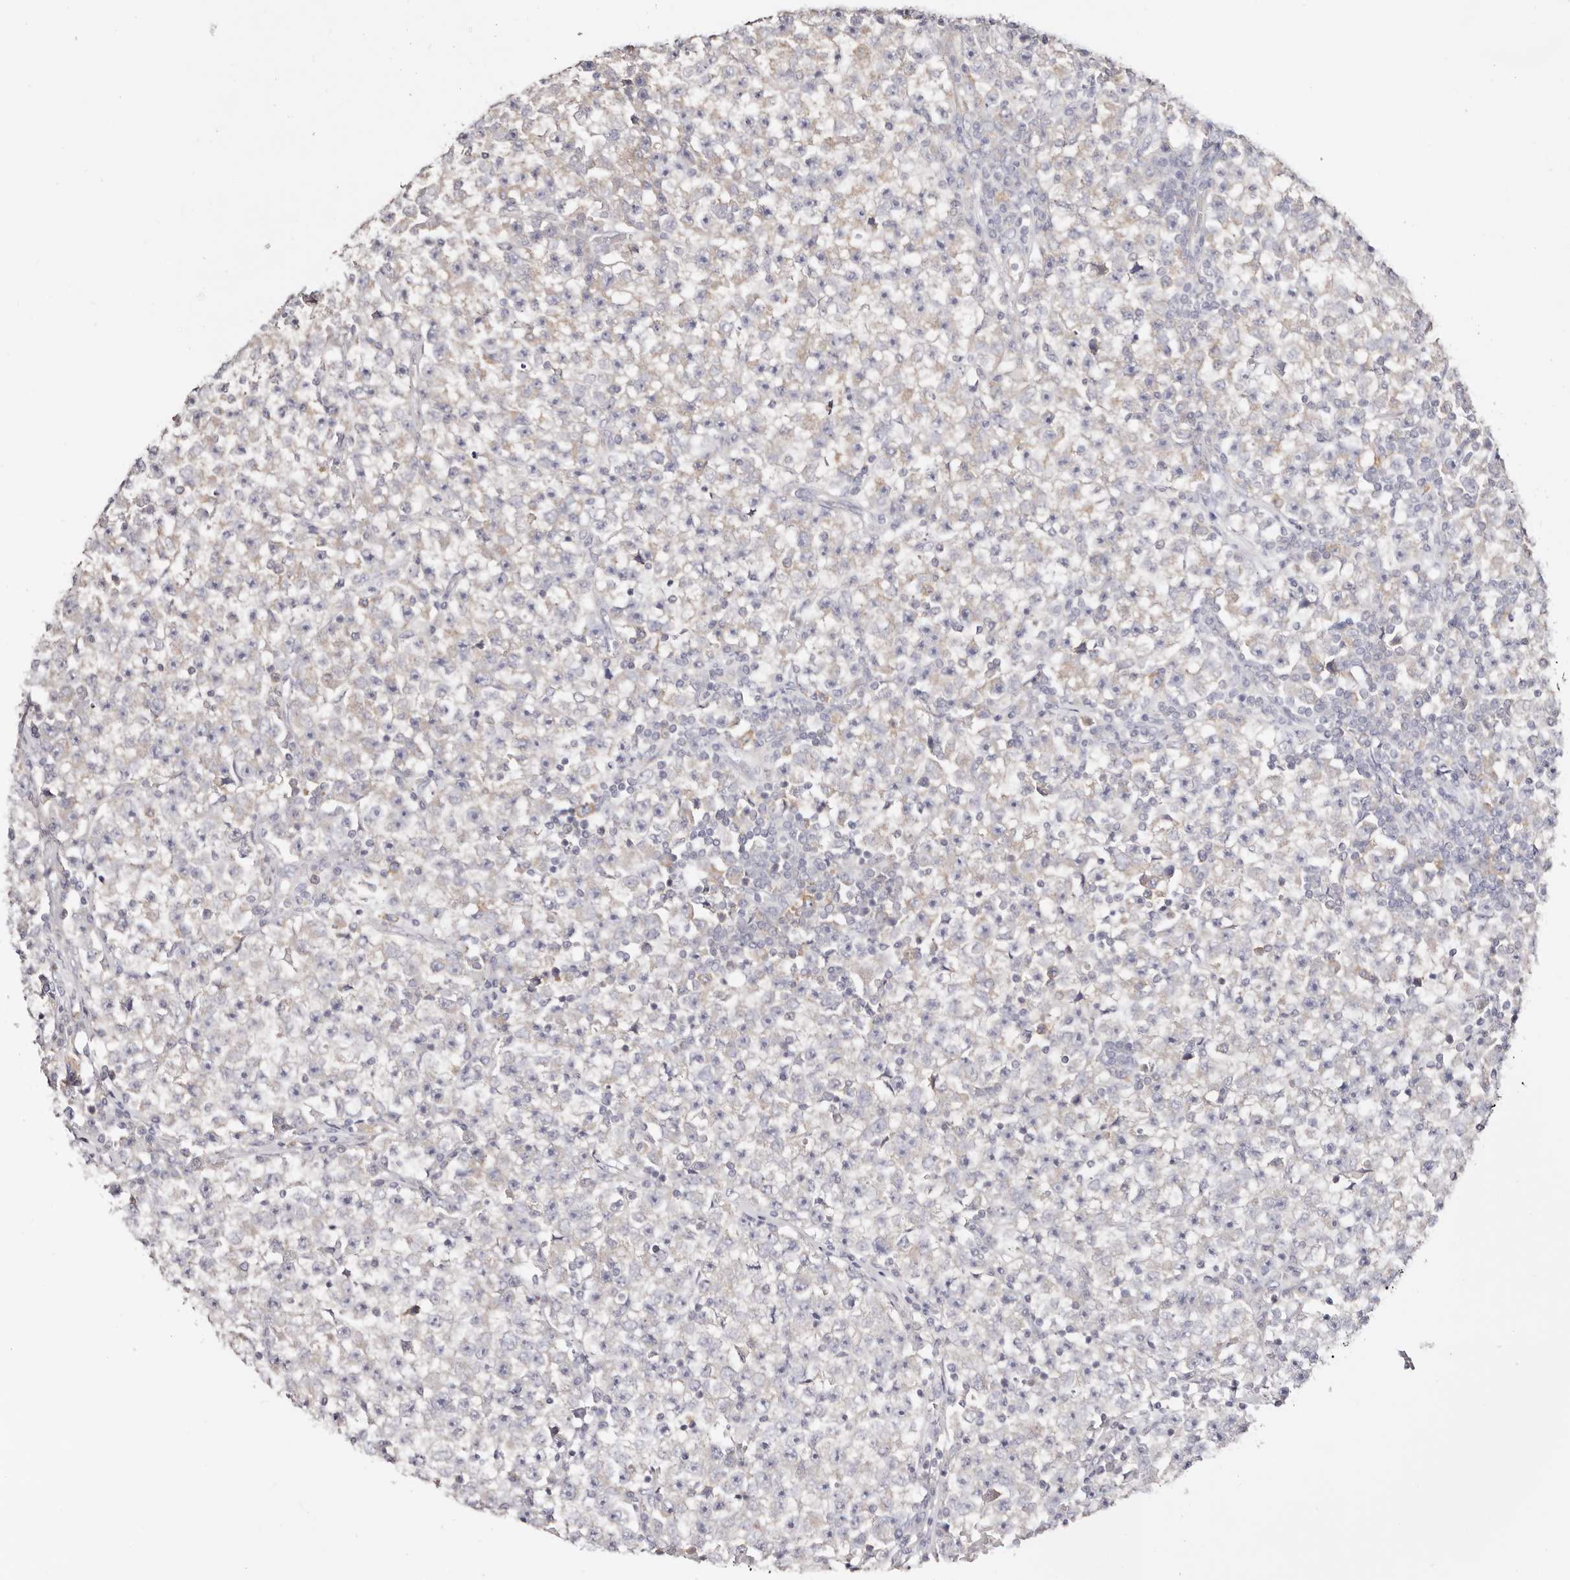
{"staining": {"intensity": "negative", "quantity": "none", "location": "none"}, "tissue": "testis cancer", "cell_type": "Tumor cells", "image_type": "cancer", "snomed": [{"axis": "morphology", "description": "Seminoma, NOS"}, {"axis": "topography", "description": "Testis"}], "caption": "Immunohistochemical staining of testis cancer exhibits no significant staining in tumor cells. Nuclei are stained in blue.", "gene": "GNA13", "patient": {"sex": "male", "age": 22}}